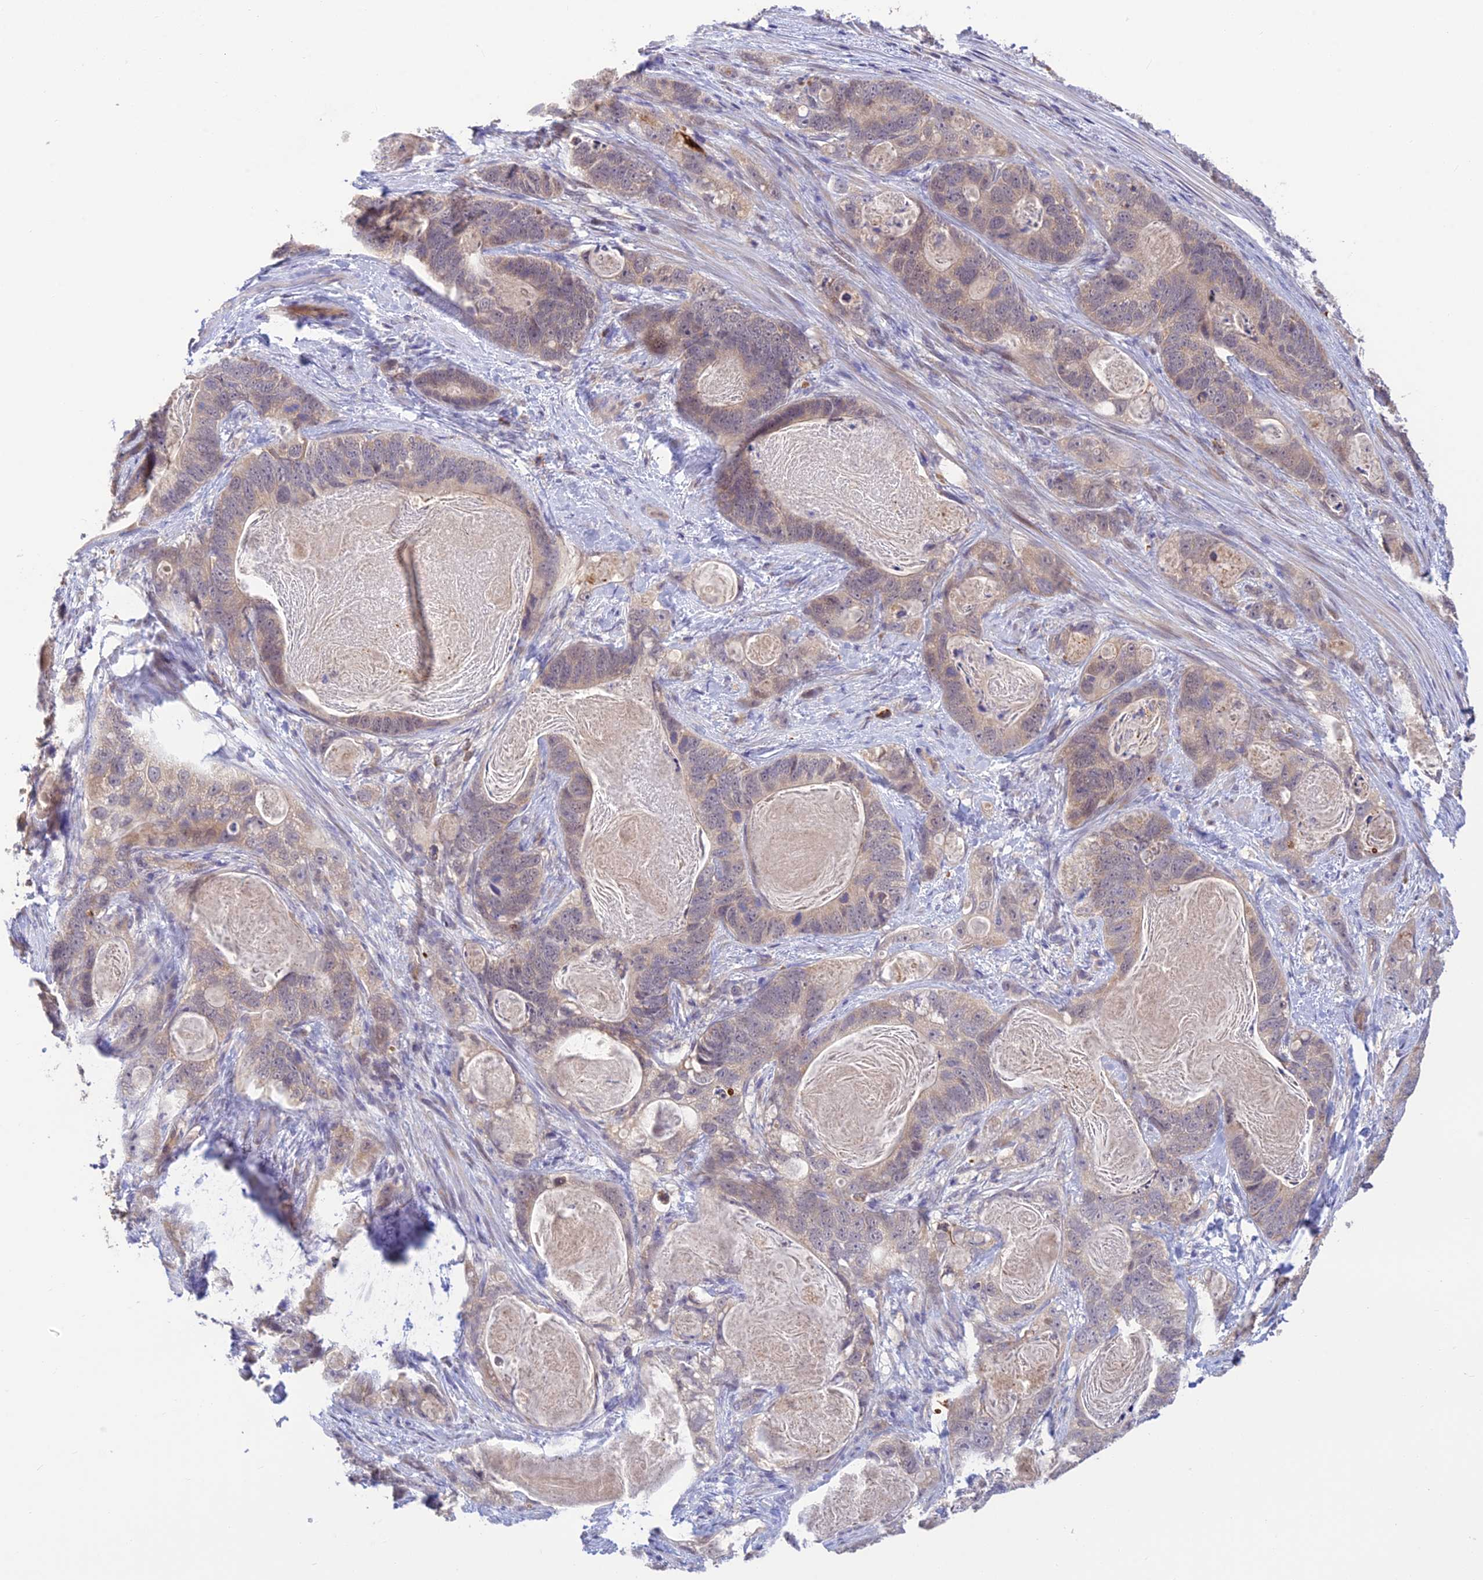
{"staining": {"intensity": "weak", "quantity": "25%-75%", "location": "cytoplasmic/membranous"}, "tissue": "stomach cancer", "cell_type": "Tumor cells", "image_type": "cancer", "snomed": [{"axis": "morphology", "description": "Normal tissue, NOS"}, {"axis": "morphology", "description": "Adenocarcinoma, NOS"}, {"axis": "topography", "description": "Stomach"}], "caption": "Stomach cancer tissue reveals weak cytoplasmic/membranous expression in about 25%-75% of tumor cells (DAB = brown stain, brightfield microscopy at high magnification).", "gene": "ASPDH", "patient": {"sex": "female", "age": 89}}